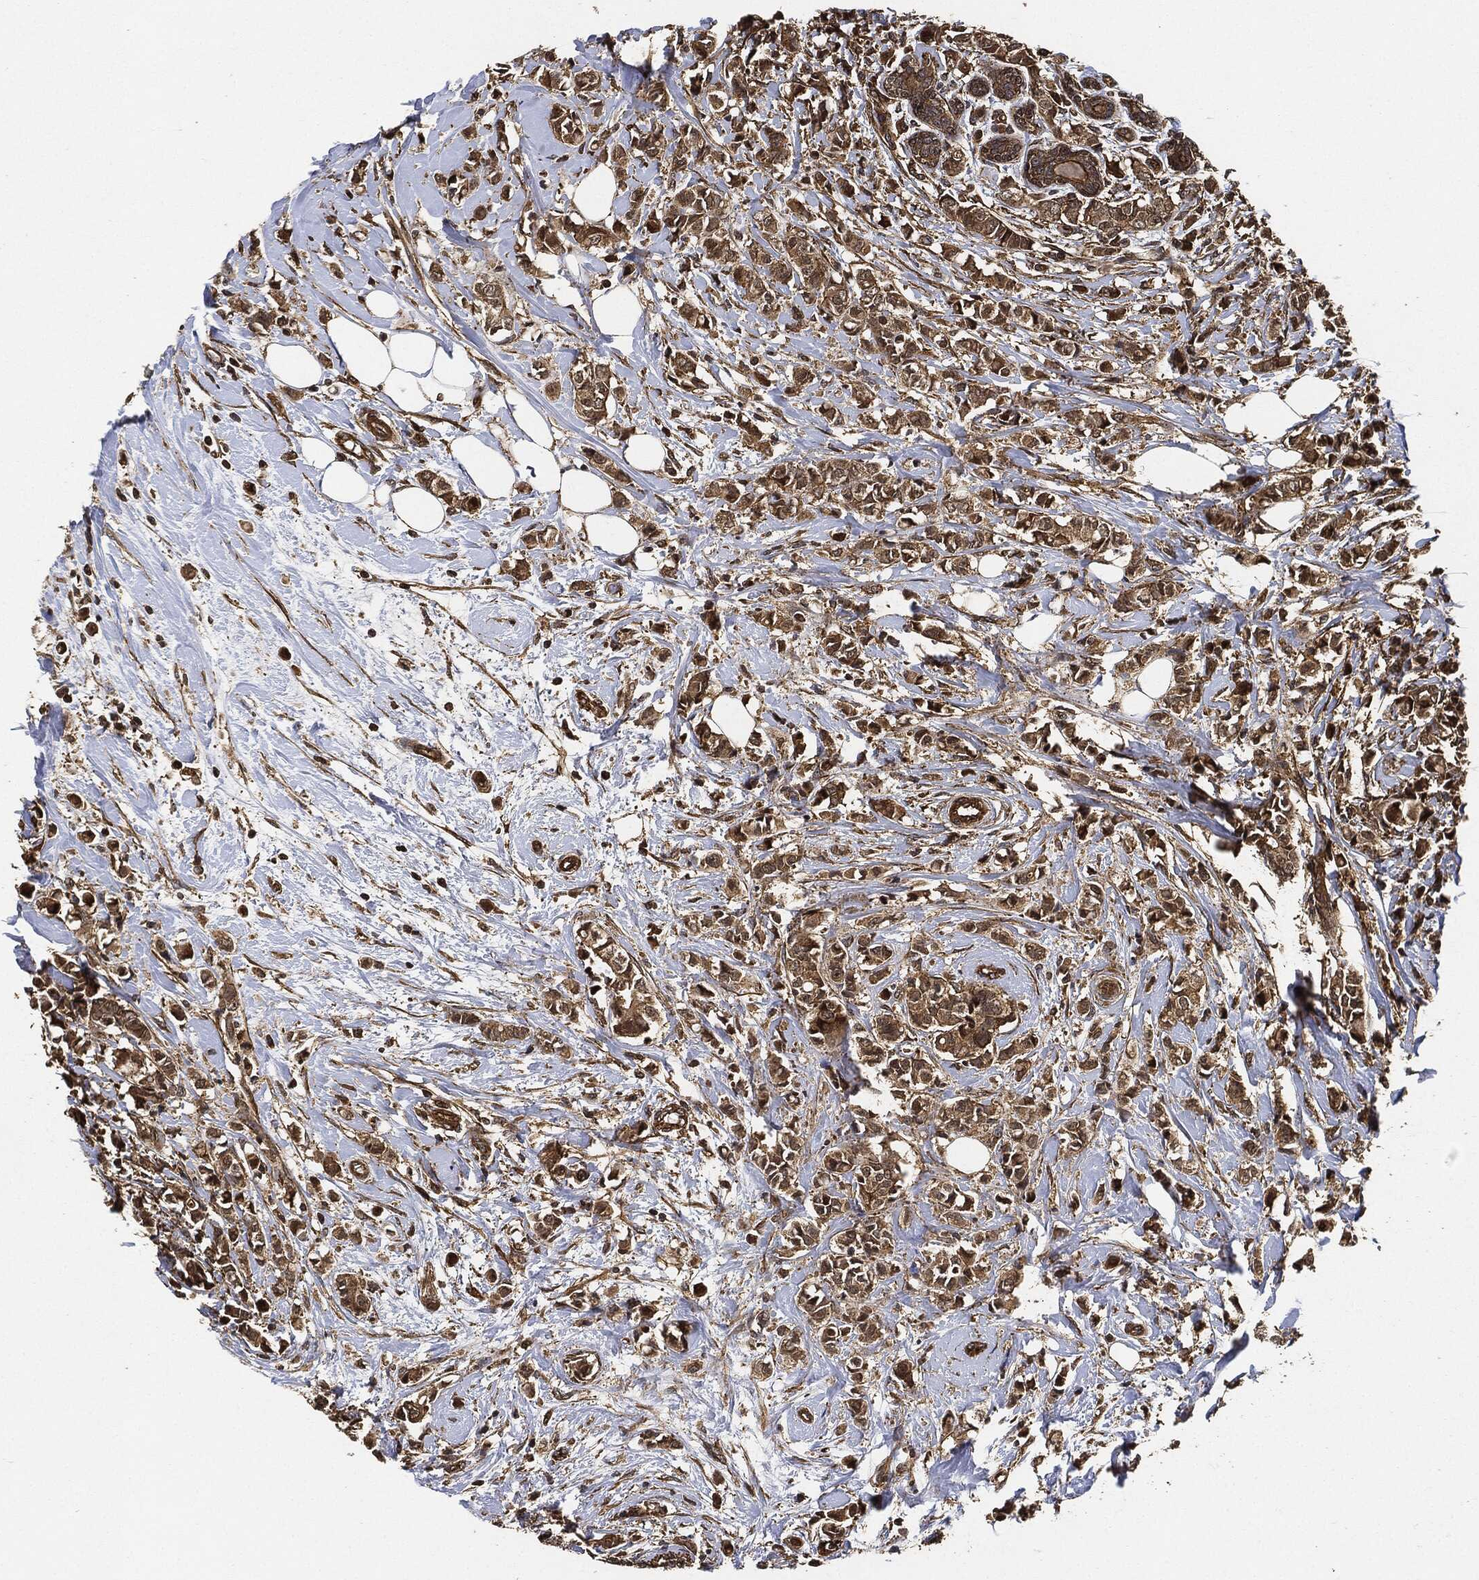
{"staining": {"intensity": "moderate", "quantity": ">75%", "location": "cytoplasmic/membranous"}, "tissue": "breast cancer", "cell_type": "Tumor cells", "image_type": "cancer", "snomed": [{"axis": "morphology", "description": "Normal tissue, NOS"}, {"axis": "morphology", "description": "Duct carcinoma"}, {"axis": "topography", "description": "Breast"}], "caption": "Immunohistochemistry (IHC) photomicrograph of neoplastic tissue: human breast cancer (infiltrating ductal carcinoma) stained using immunohistochemistry (IHC) shows medium levels of moderate protein expression localized specifically in the cytoplasmic/membranous of tumor cells, appearing as a cytoplasmic/membranous brown color.", "gene": "CEP290", "patient": {"sex": "female", "age": 44}}